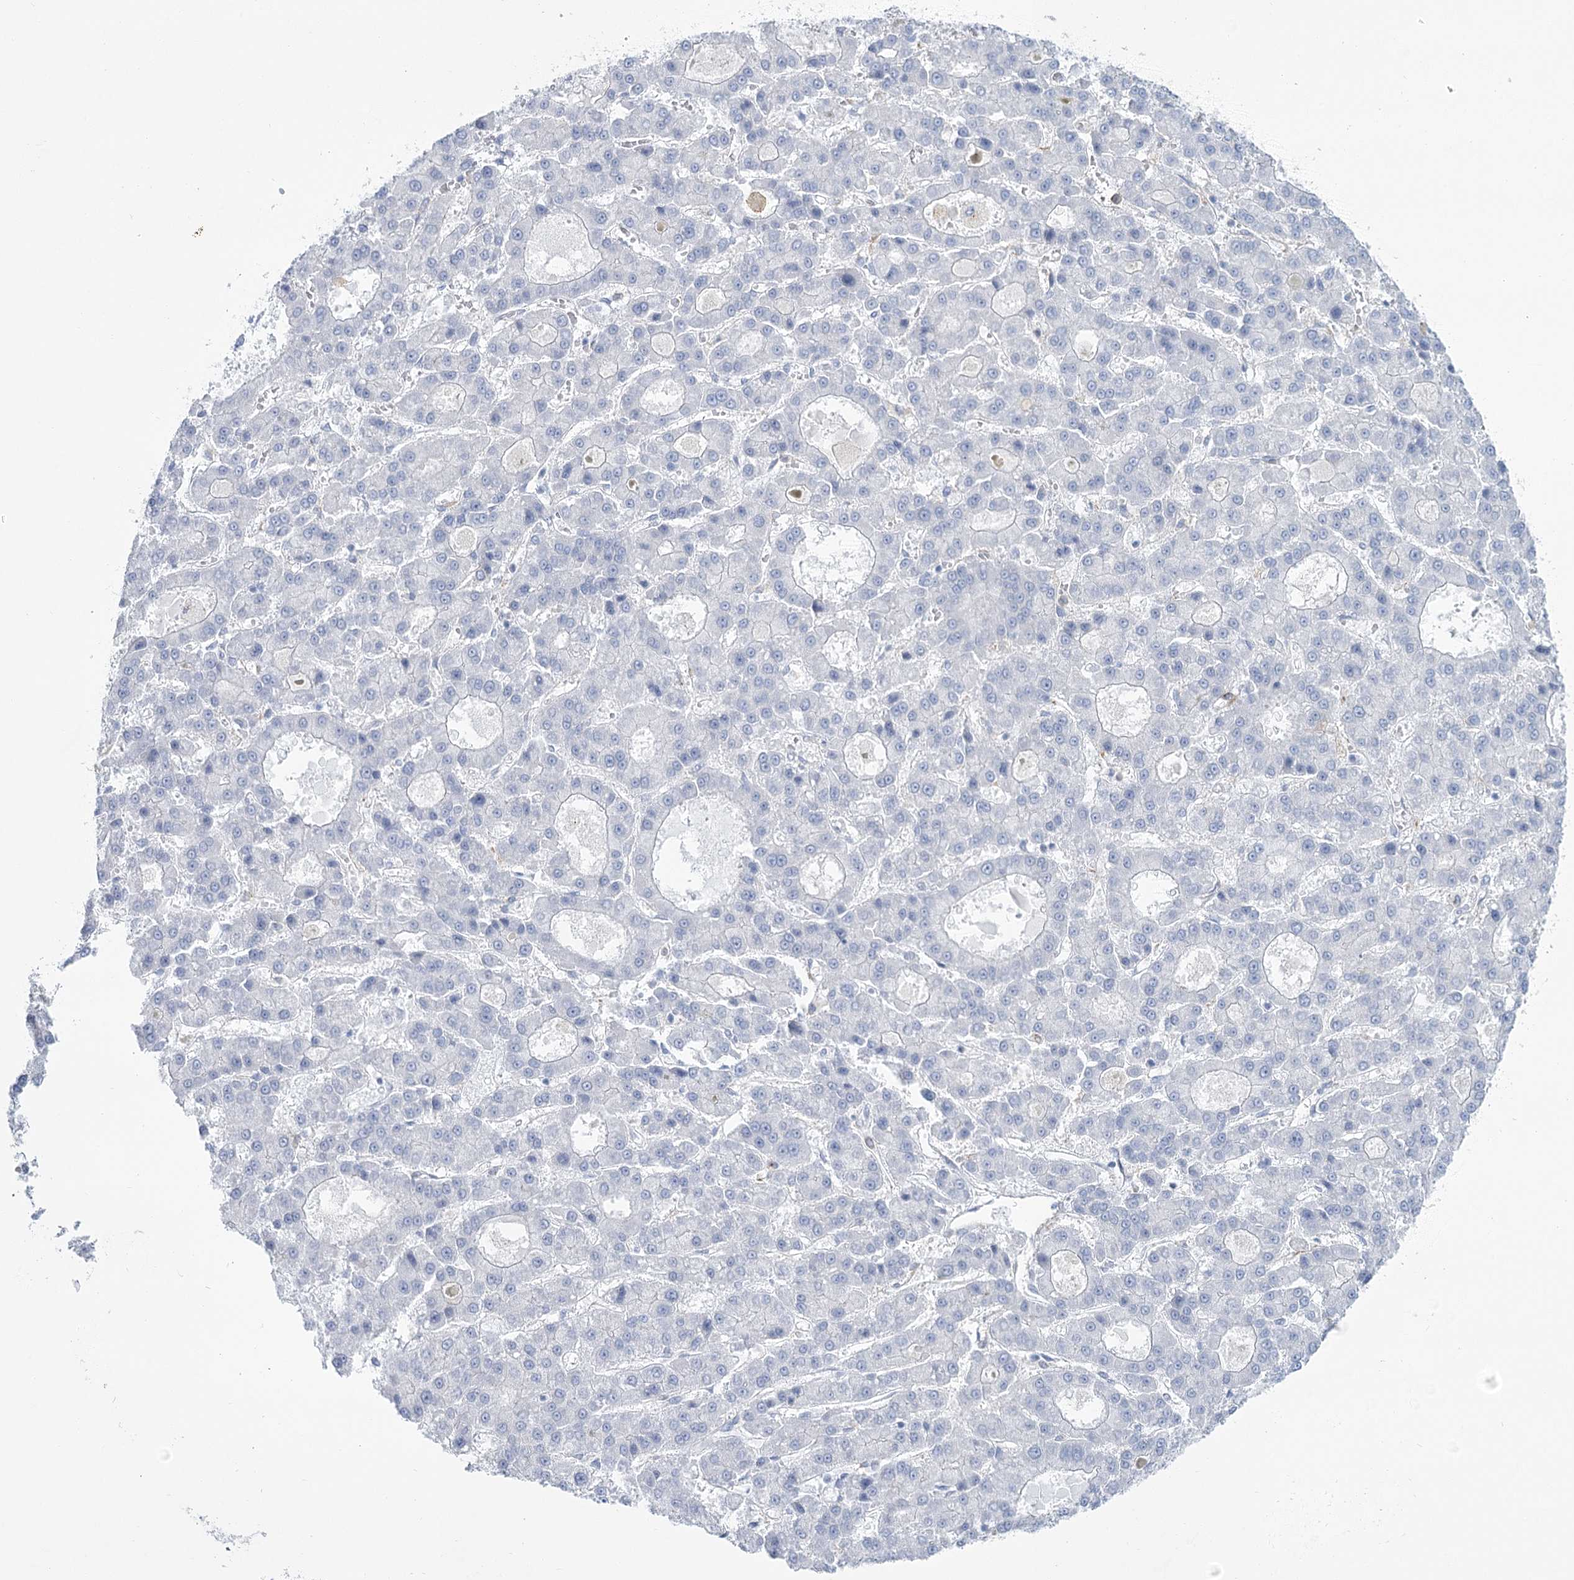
{"staining": {"intensity": "negative", "quantity": "none", "location": "none"}, "tissue": "liver cancer", "cell_type": "Tumor cells", "image_type": "cancer", "snomed": [{"axis": "morphology", "description": "Carcinoma, Hepatocellular, NOS"}, {"axis": "topography", "description": "Liver"}], "caption": "High magnification brightfield microscopy of liver hepatocellular carcinoma stained with DAB (brown) and counterstained with hematoxylin (blue): tumor cells show no significant staining.", "gene": "CCDC88A", "patient": {"sex": "male", "age": 70}}